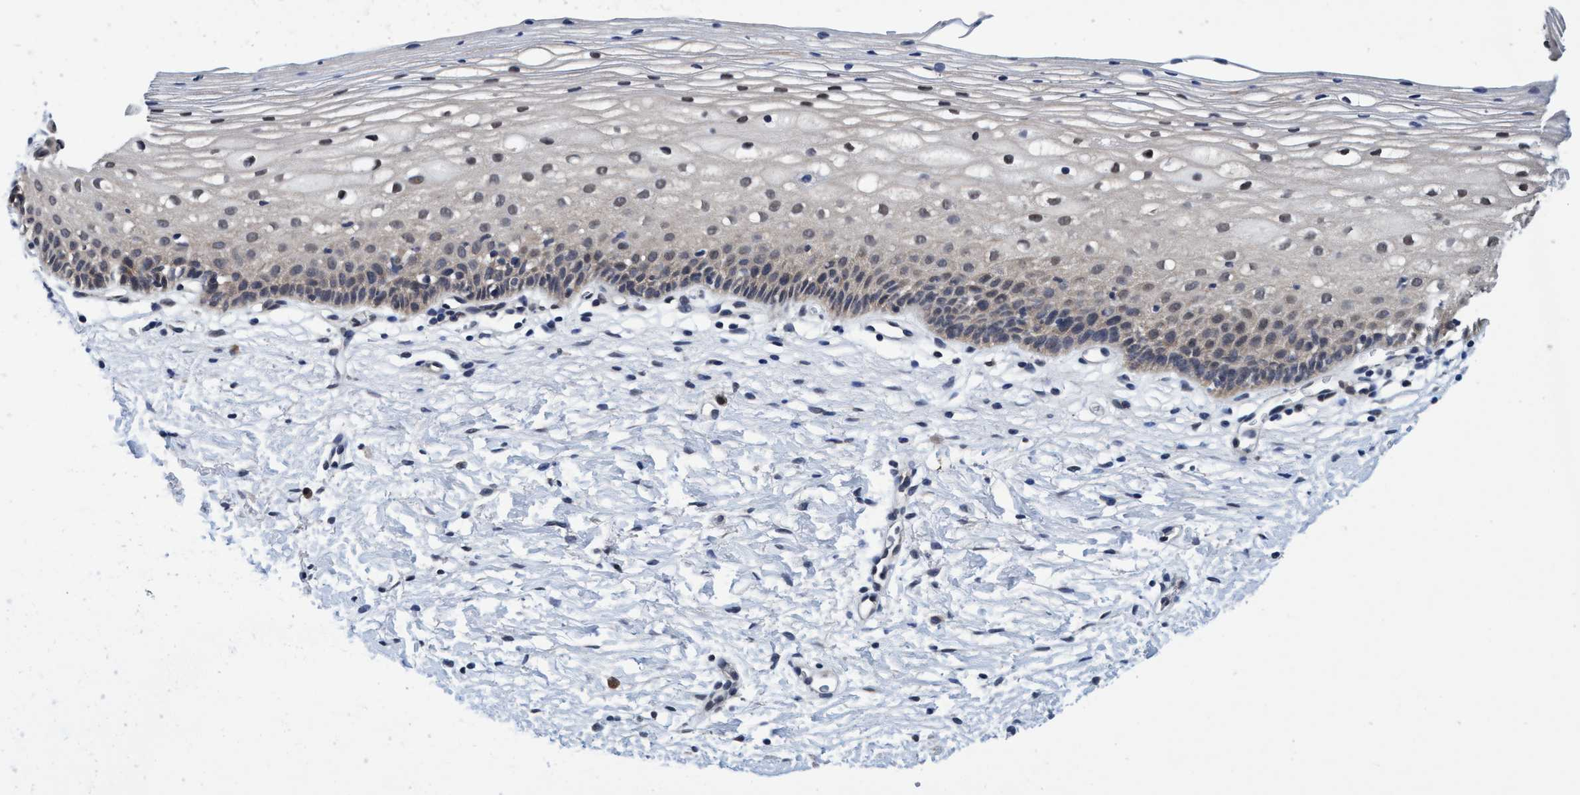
{"staining": {"intensity": "weak", "quantity": "25%-75%", "location": "cytoplasmic/membranous"}, "tissue": "cervix", "cell_type": "Glandular cells", "image_type": "normal", "snomed": [{"axis": "morphology", "description": "Normal tissue, NOS"}, {"axis": "topography", "description": "Cervix"}], "caption": "Immunohistochemistry (IHC) of benign cervix exhibits low levels of weak cytoplasmic/membranous expression in about 25%-75% of glandular cells.", "gene": "PSMD12", "patient": {"sex": "female", "age": 72}}